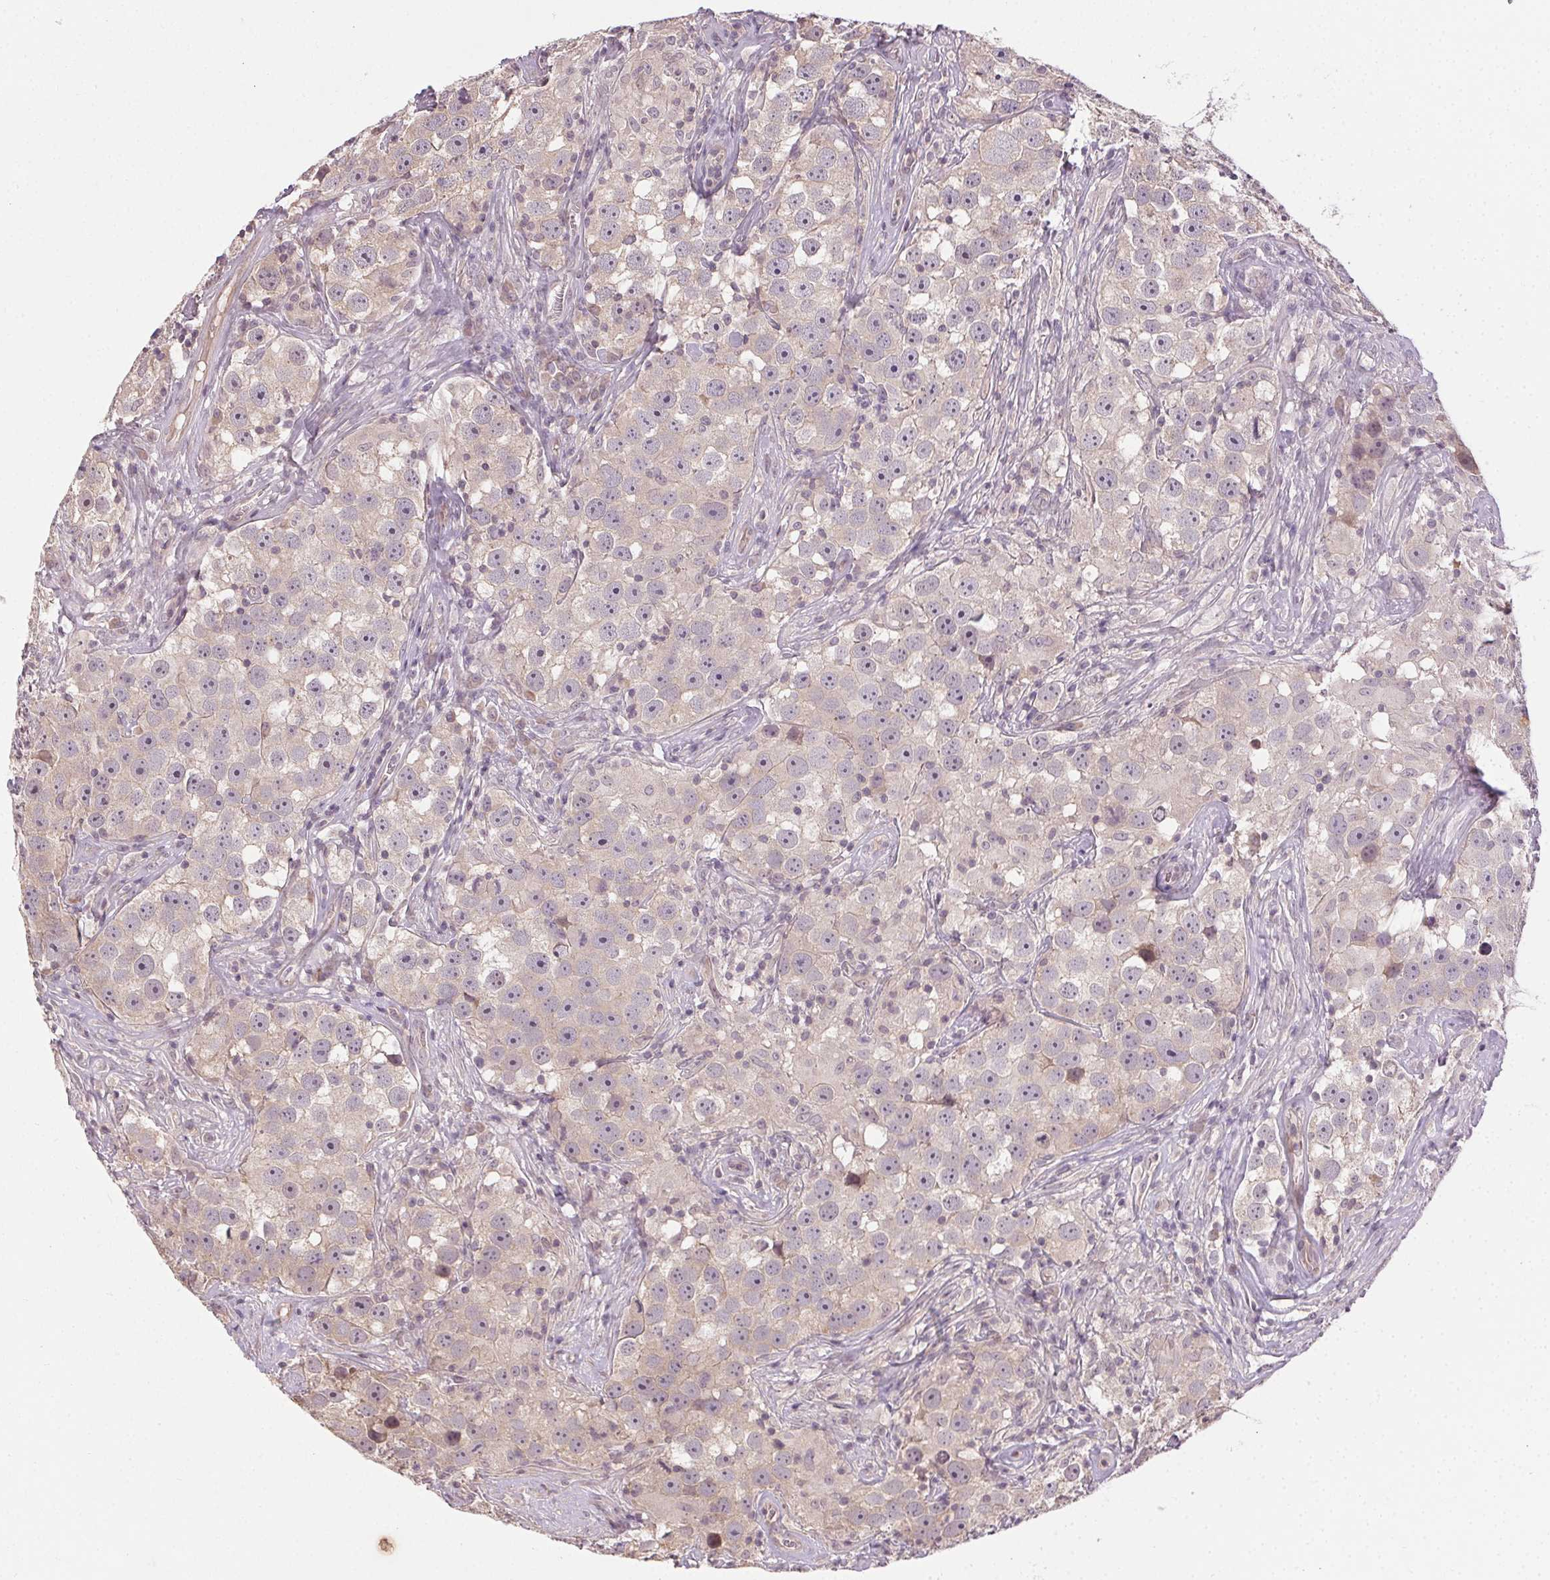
{"staining": {"intensity": "weak", "quantity": "<25%", "location": "cytoplasmic/membranous"}, "tissue": "testis cancer", "cell_type": "Tumor cells", "image_type": "cancer", "snomed": [{"axis": "morphology", "description": "Seminoma, NOS"}, {"axis": "topography", "description": "Testis"}], "caption": "The IHC micrograph has no significant expression in tumor cells of testis cancer (seminoma) tissue.", "gene": "ATP1B3", "patient": {"sex": "male", "age": 49}}